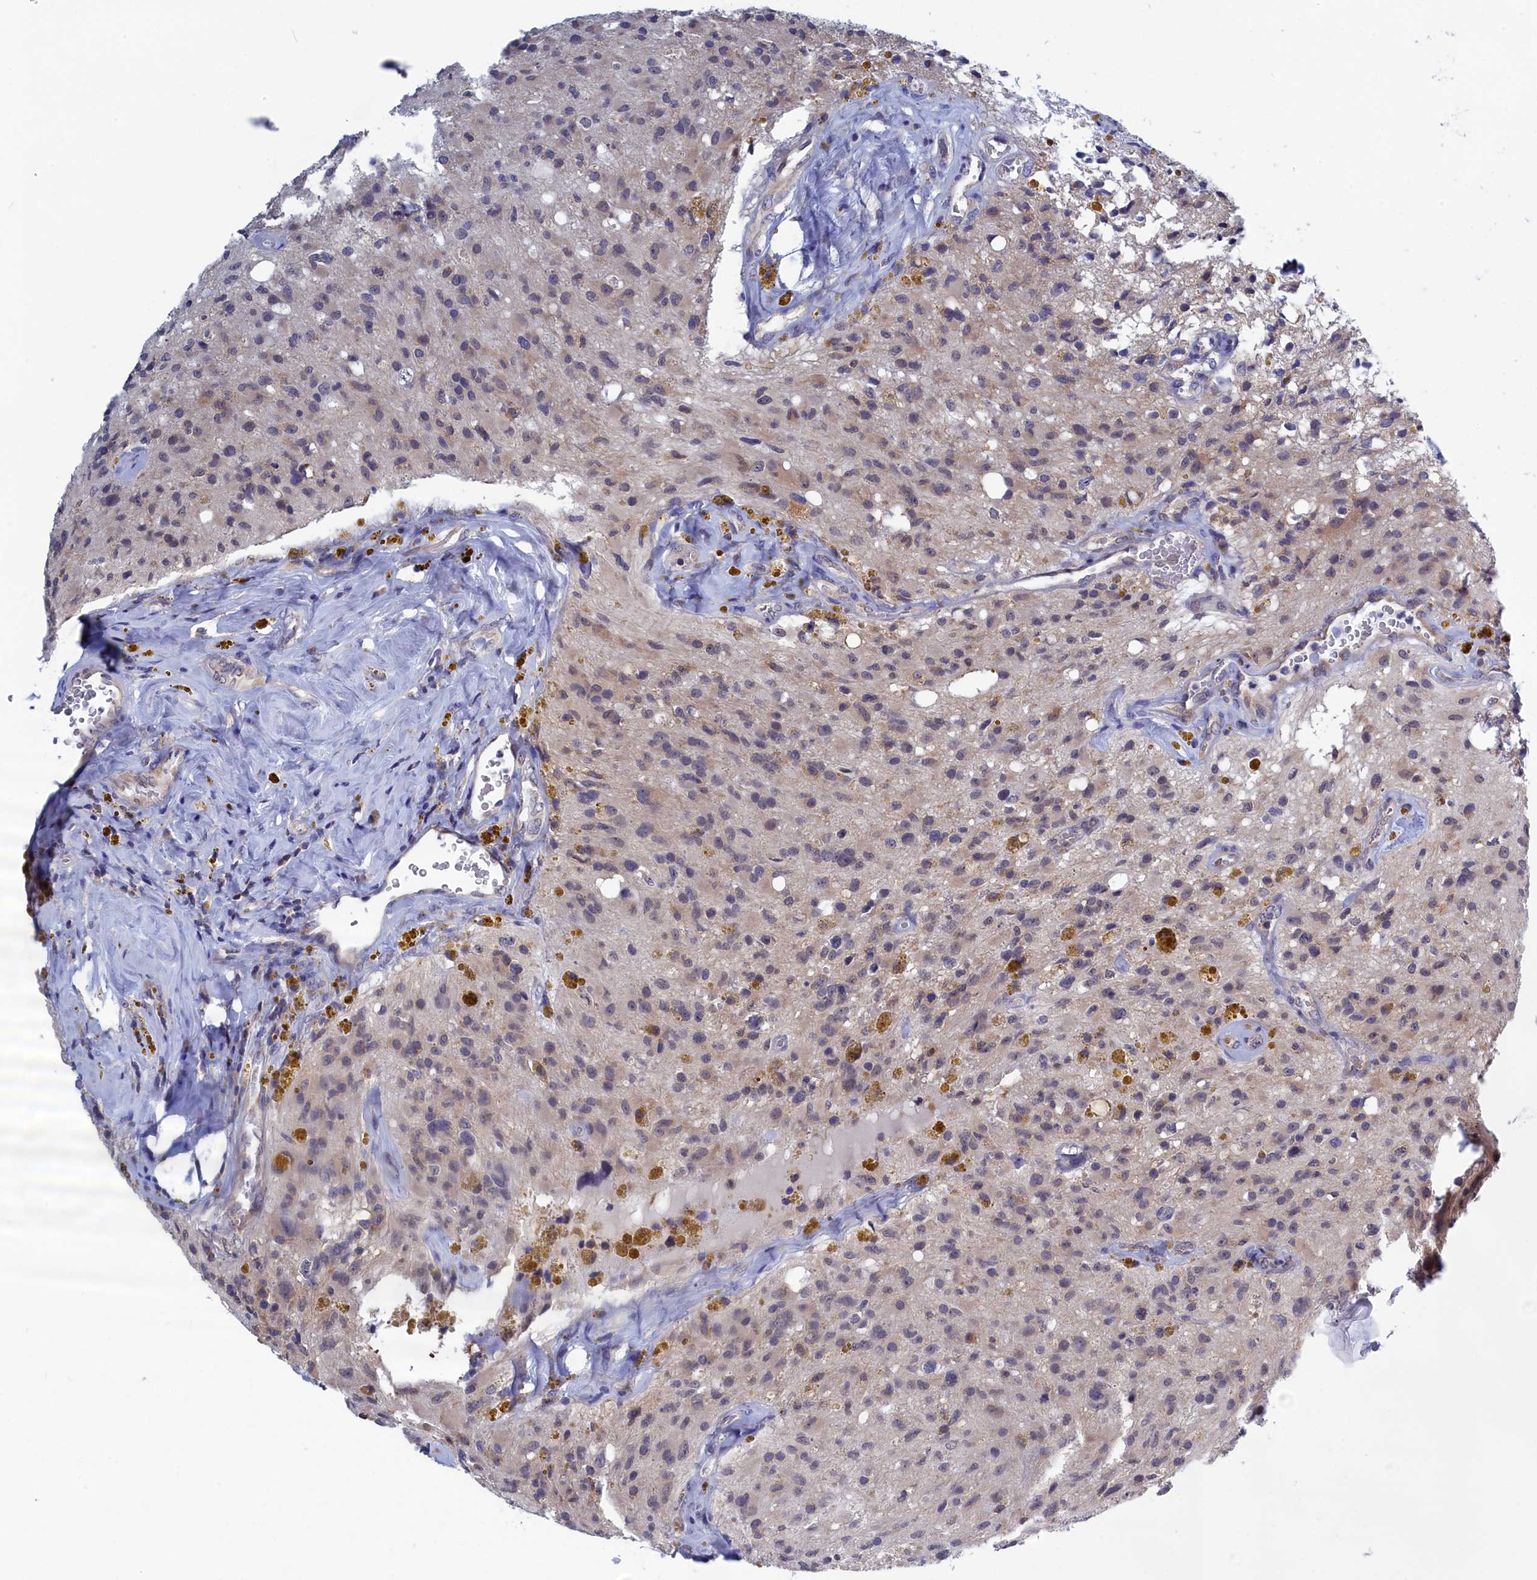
{"staining": {"intensity": "negative", "quantity": "none", "location": "none"}, "tissue": "glioma", "cell_type": "Tumor cells", "image_type": "cancer", "snomed": [{"axis": "morphology", "description": "Glioma, malignant, High grade"}, {"axis": "topography", "description": "Brain"}], "caption": "A high-resolution micrograph shows immunohistochemistry (IHC) staining of malignant high-grade glioma, which displays no significant staining in tumor cells.", "gene": "PGP", "patient": {"sex": "male", "age": 69}}